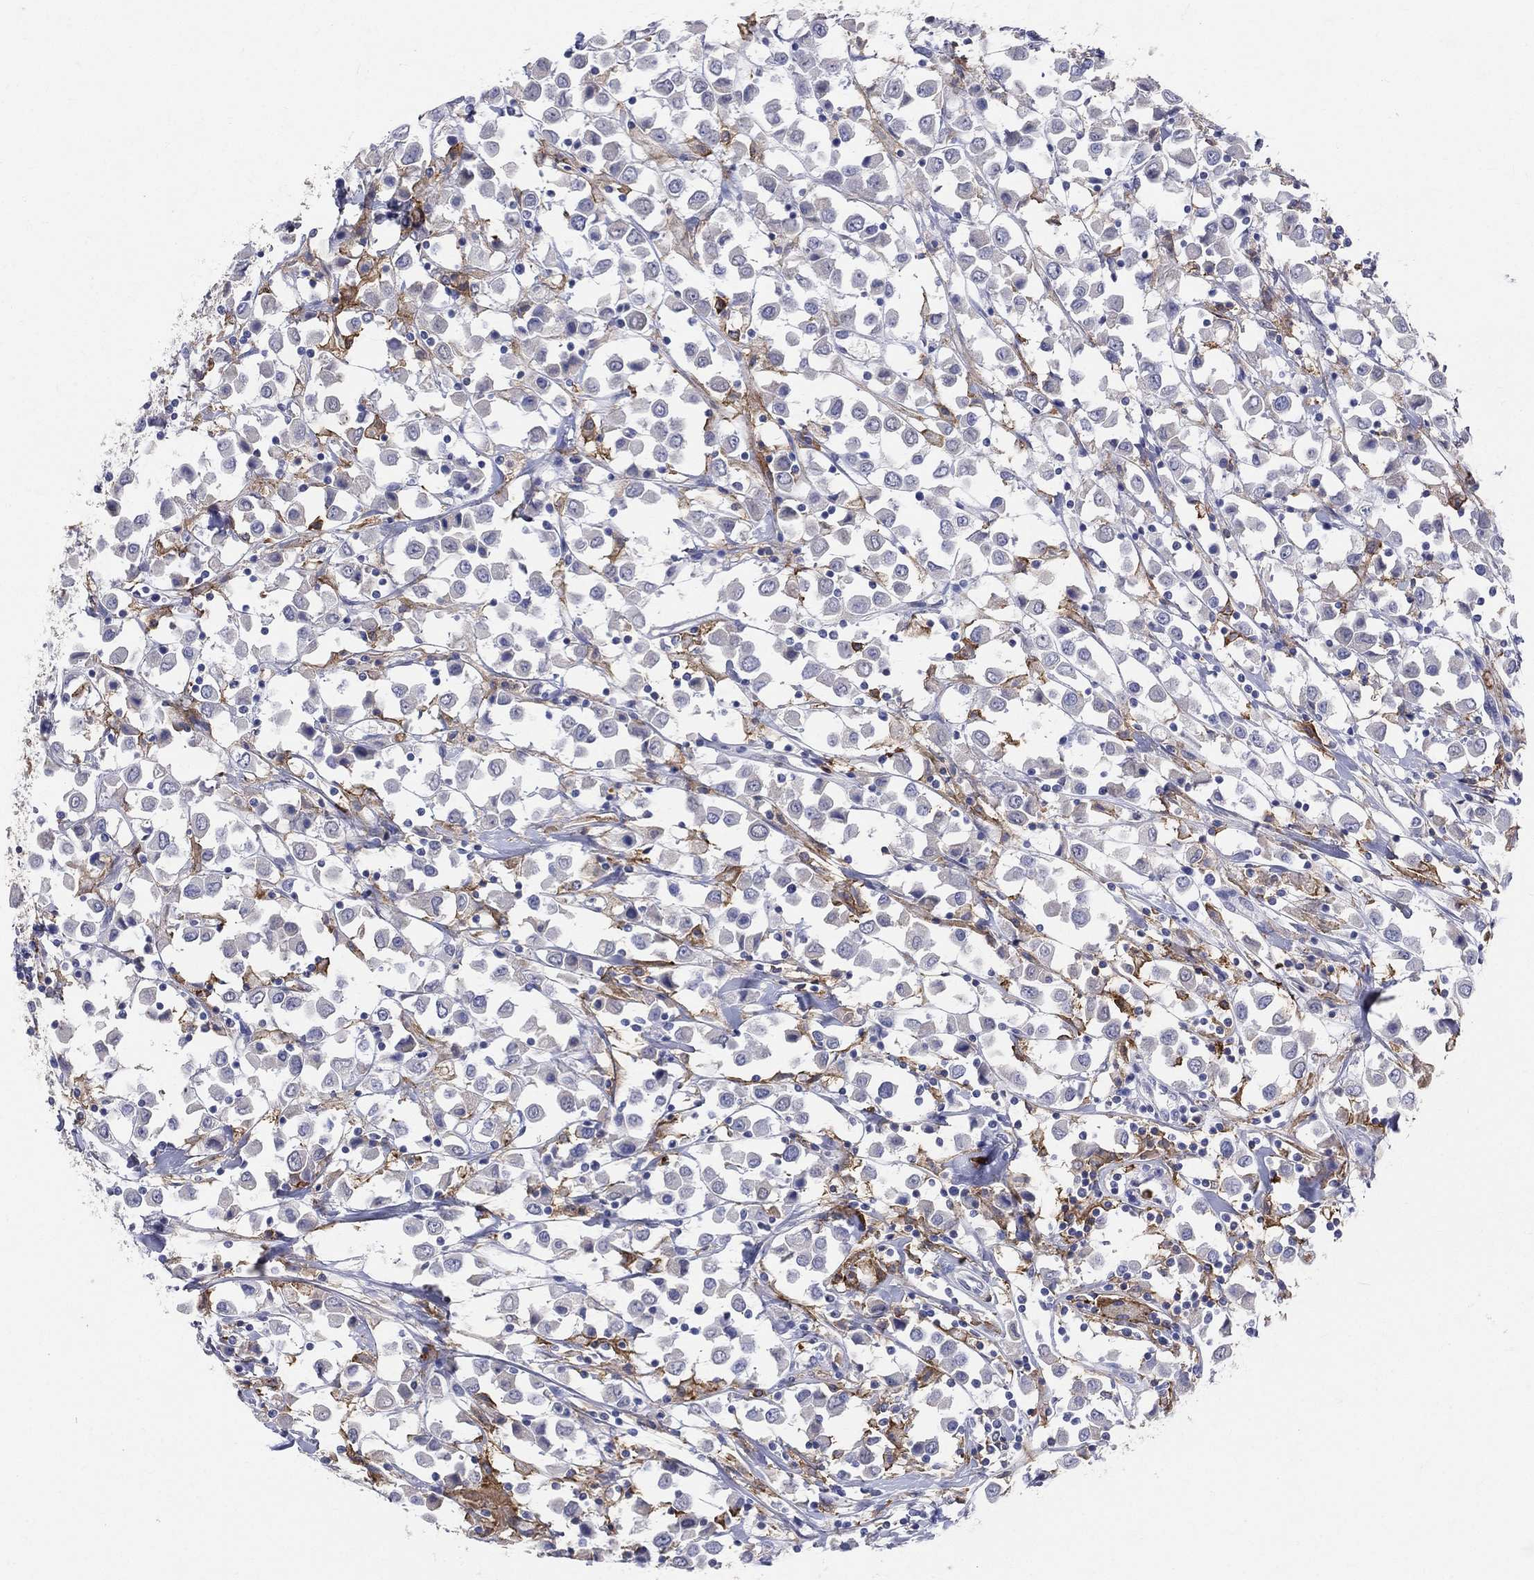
{"staining": {"intensity": "negative", "quantity": "none", "location": "none"}, "tissue": "breast cancer", "cell_type": "Tumor cells", "image_type": "cancer", "snomed": [{"axis": "morphology", "description": "Duct carcinoma"}, {"axis": "topography", "description": "Breast"}], "caption": "A photomicrograph of breast invasive ductal carcinoma stained for a protein exhibits no brown staining in tumor cells.", "gene": "CD33", "patient": {"sex": "female", "age": 61}}